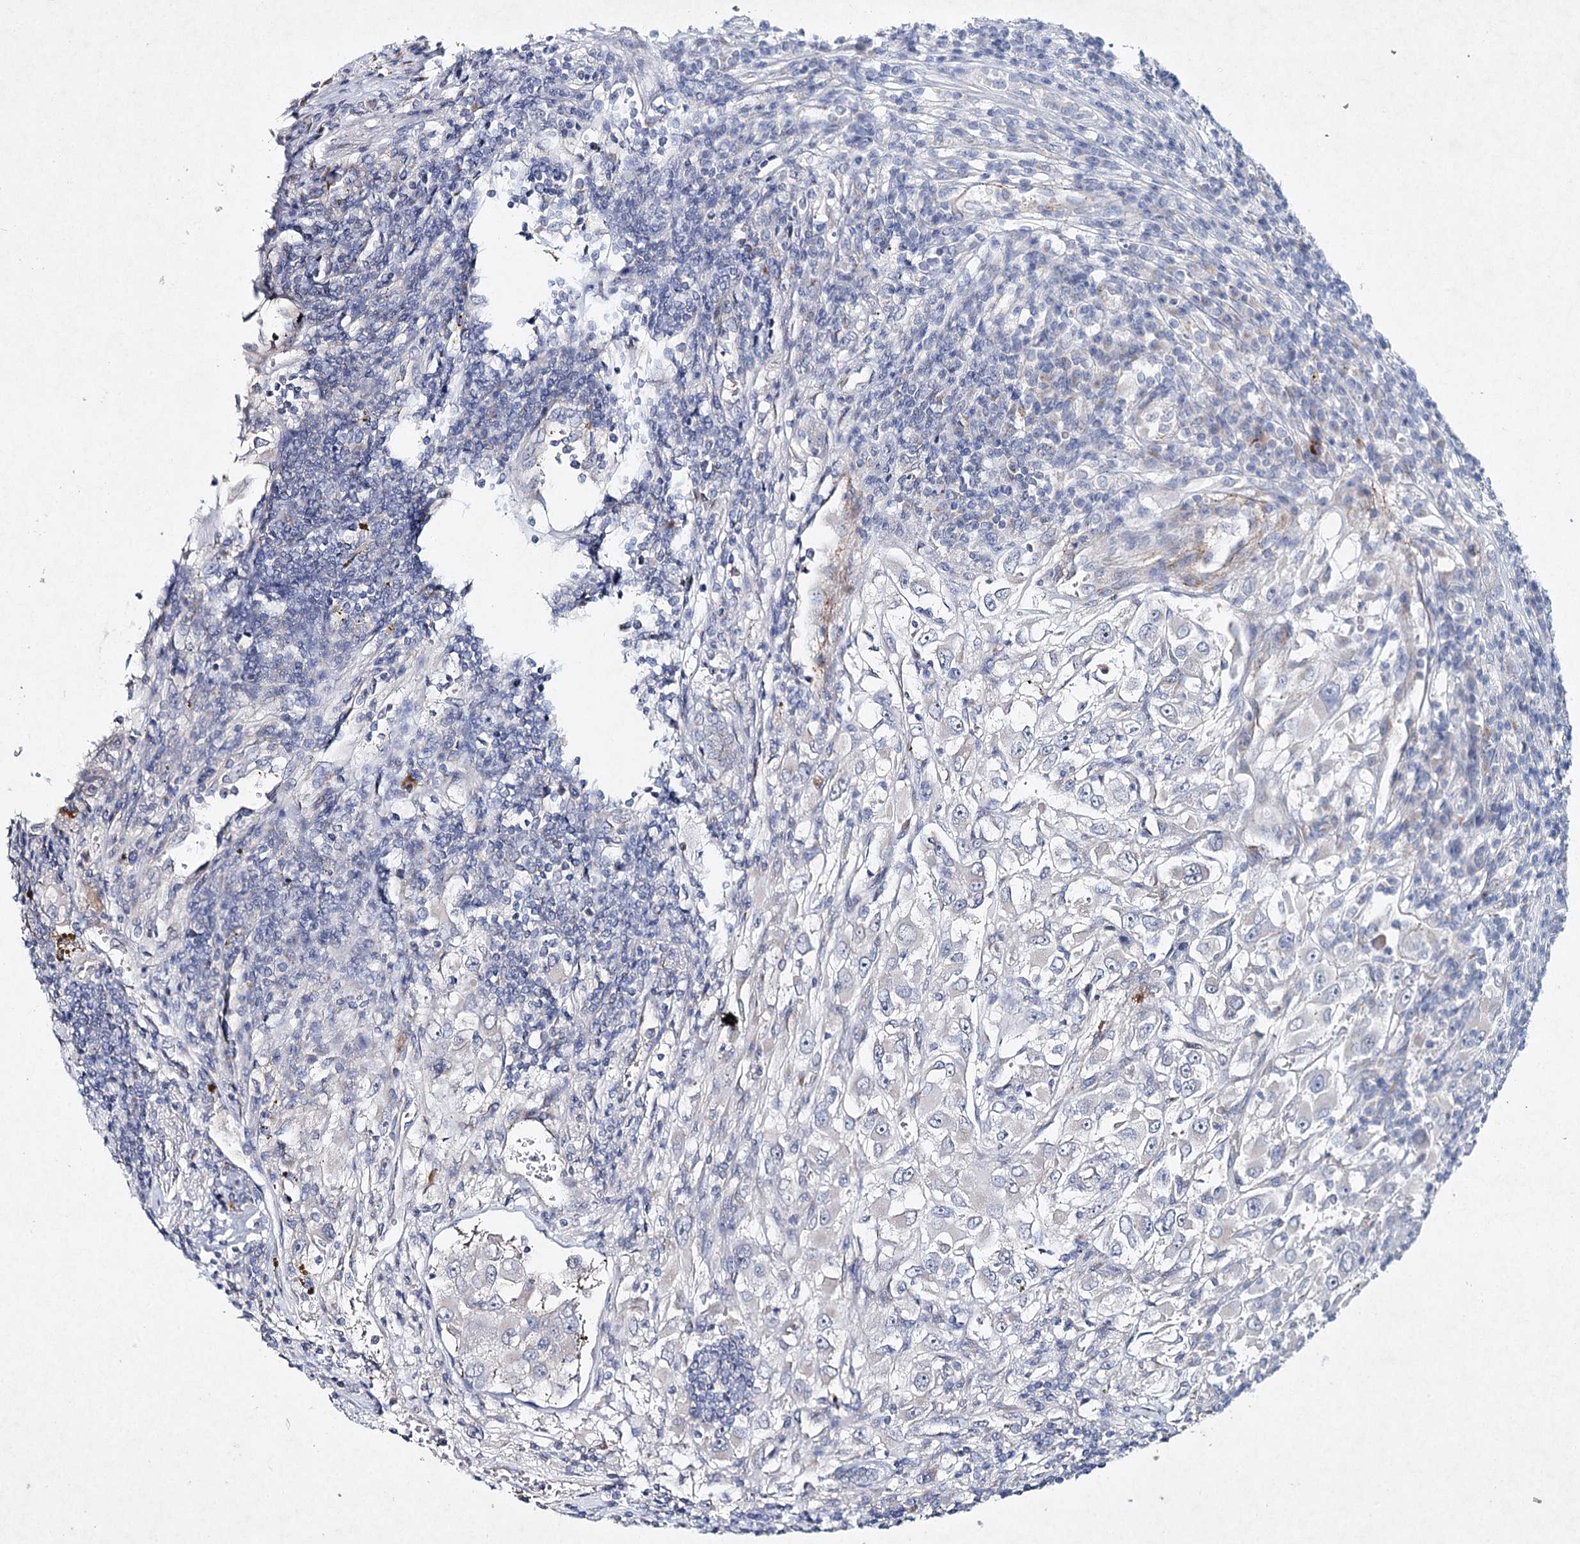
{"staining": {"intensity": "negative", "quantity": "none", "location": "none"}, "tissue": "renal cancer", "cell_type": "Tumor cells", "image_type": "cancer", "snomed": [{"axis": "morphology", "description": "Adenocarcinoma, NOS"}, {"axis": "topography", "description": "Kidney"}], "caption": "IHC histopathology image of renal cancer stained for a protein (brown), which shows no positivity in tumor cells. The staining is performed using DAB (3,3'-diaminobenzidine) brown chromogen with nuclei counter-stained in using hematoxylin.", "gene": "RFX6", "patient": {"sex": "female", "age": 52}}